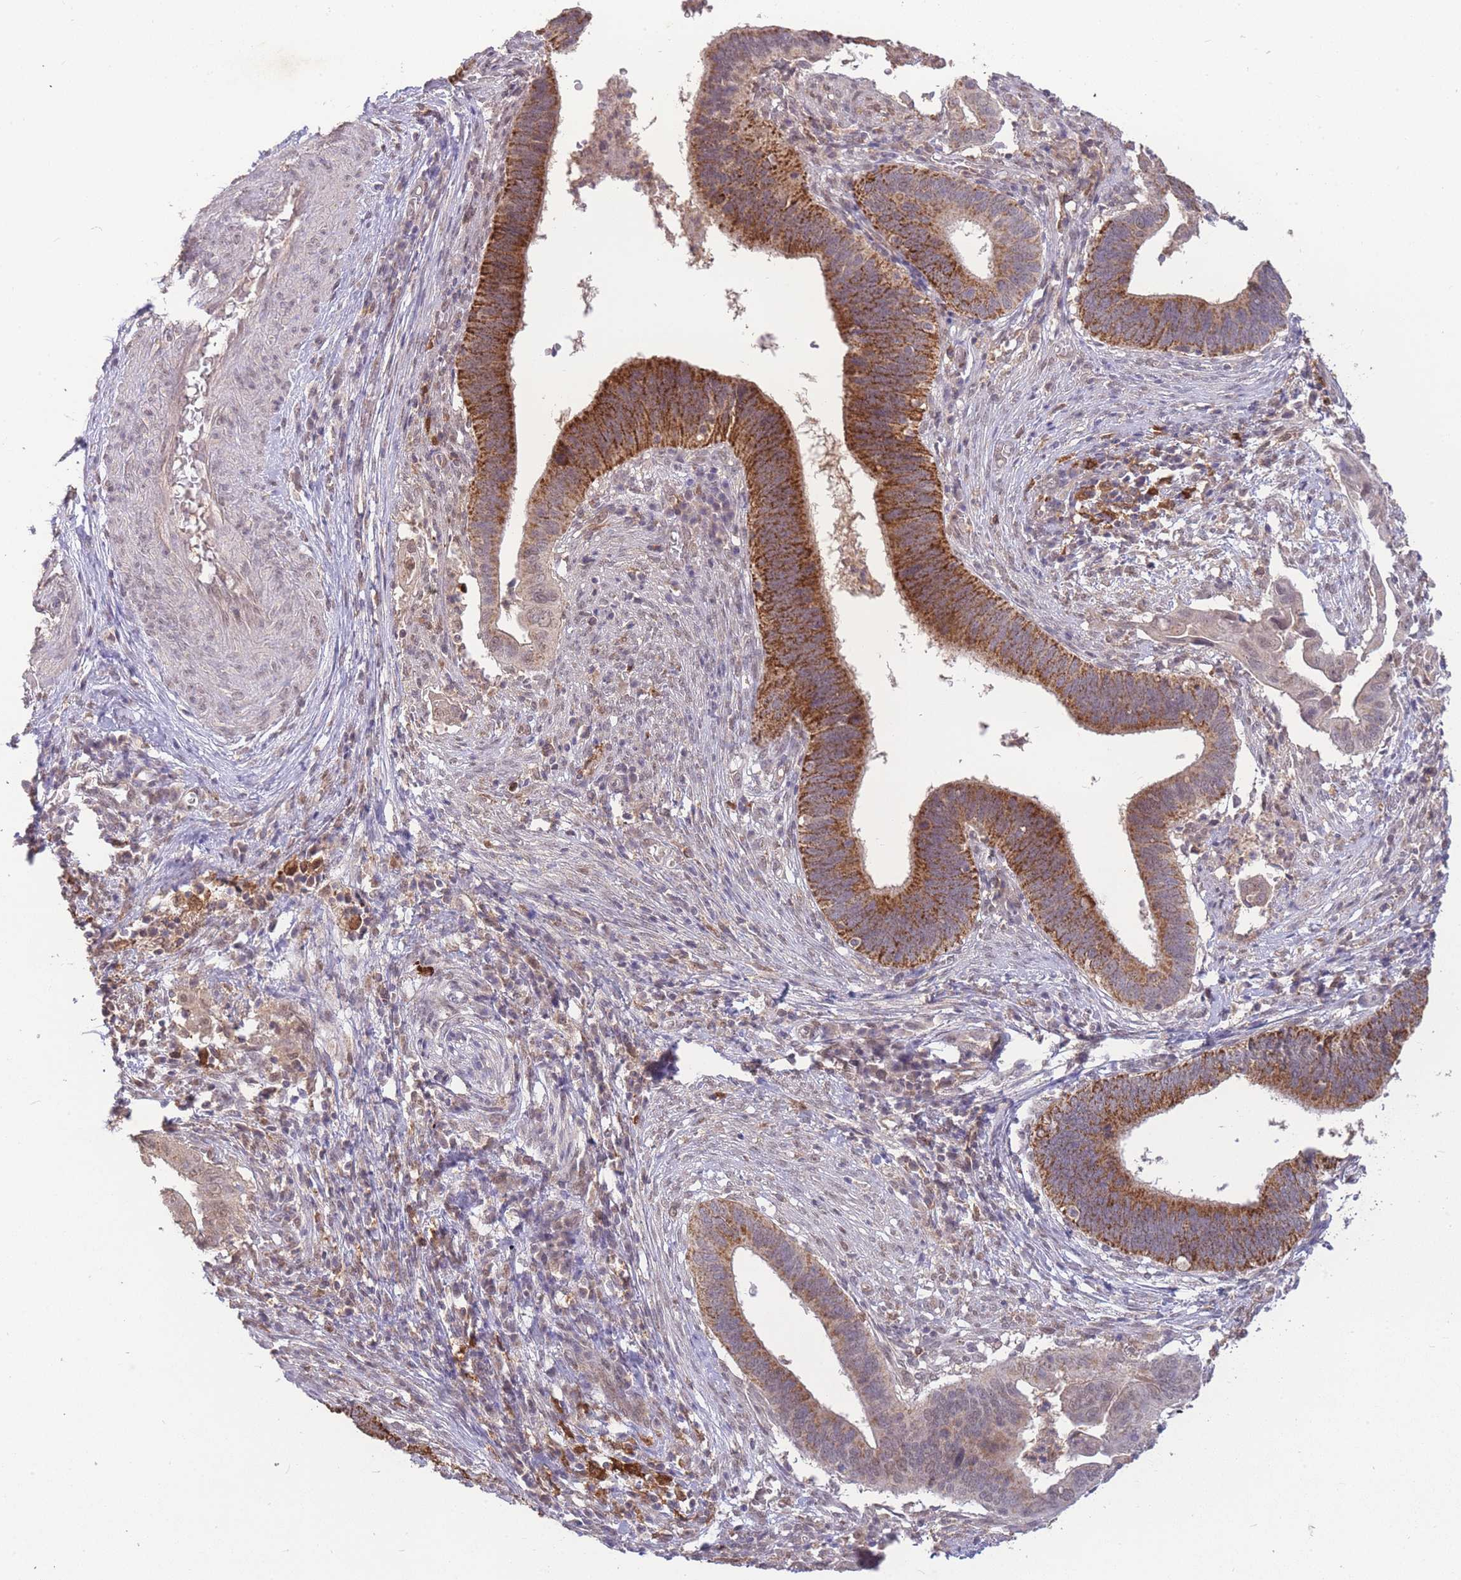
{"staining": {"intensity": "strong", "quantity": "25%-75%", "location": "cytoplasmic/membranous"}, "tissue": "cervical cancer", "cell_type": "Tumor cells", "image_type": "cancer", "snomed": [{"axis": "morphology", "description": "Adenocarcinoma, NOS"}, {"axis": "topography", "description": "Cervix"}], "caption": "The histopathology image demonstrates staining of cervical adenocarcinoma, revealing strong cytoplasmic/membranous protein staining (brown color) within tumor cells. (Brightfield microscopy of DAB IHC at high magnification).", "gene": "RNF144B", "patient": {"sex": "female", "age": 42}}